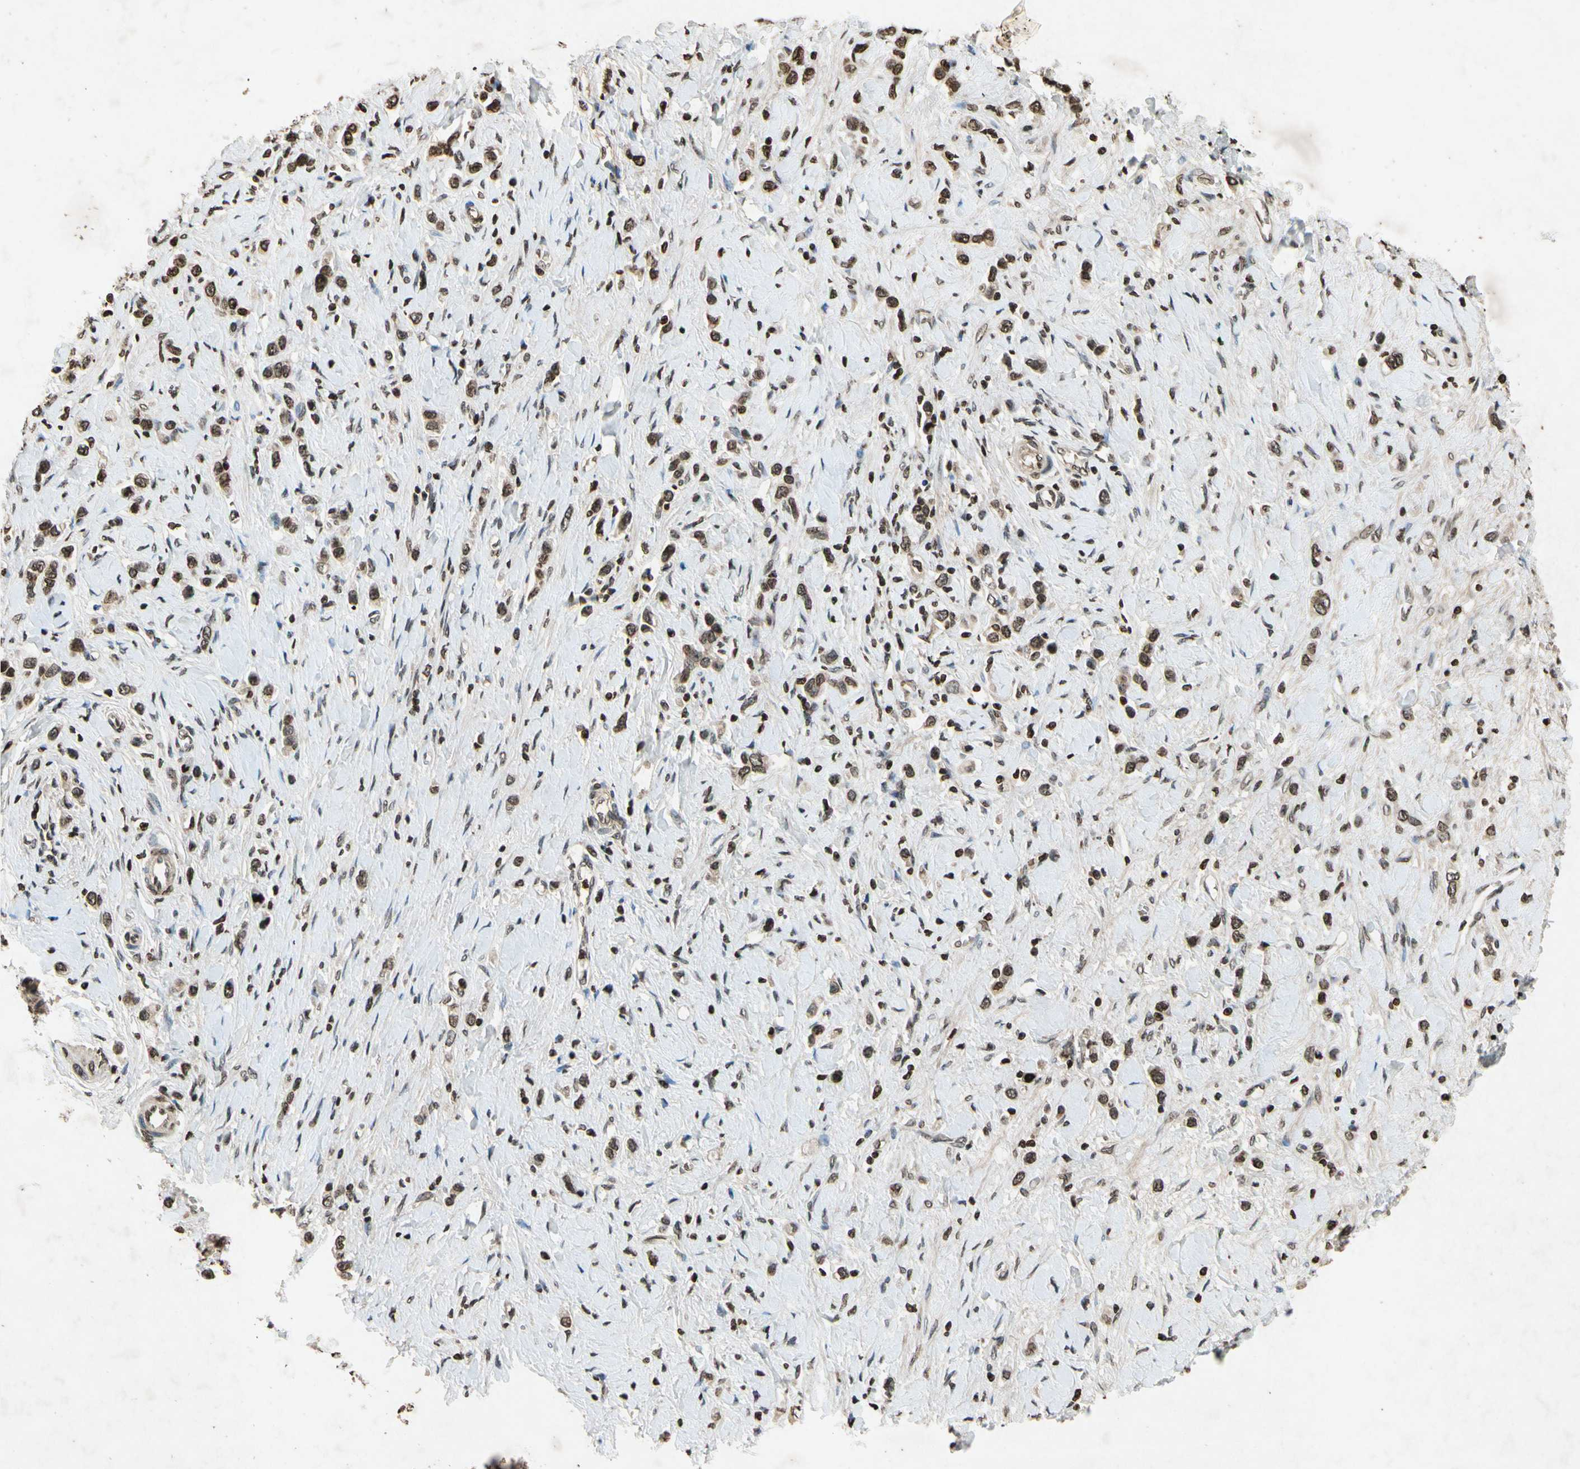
{"staining": {"intensity": "moderate", "quantity": ">75%", "location": "nuclear"}, "tissue": "stomach cancer", "cell_type": "Tumor cells", "image_type": "cancer", "snomed": [{"axis": "morphology", "description": "Normal tissue, NOS"}, {"axis": "morphology", "description": "Adenocarcinoma, NOS"}, {"axis": "topography", "description": "Stomach, upper"}, {"axis": "topography", "description": "Stomach"}], "caption": "Moderate nuclear expression for a protein is appreciated in approximately >75% of tumor cells of stomach cancer (adenocarcinoma) using immunohistochemistry (IHC).", "gene": "HOXB3", "patient": {"sex": "female", "age": 65}}